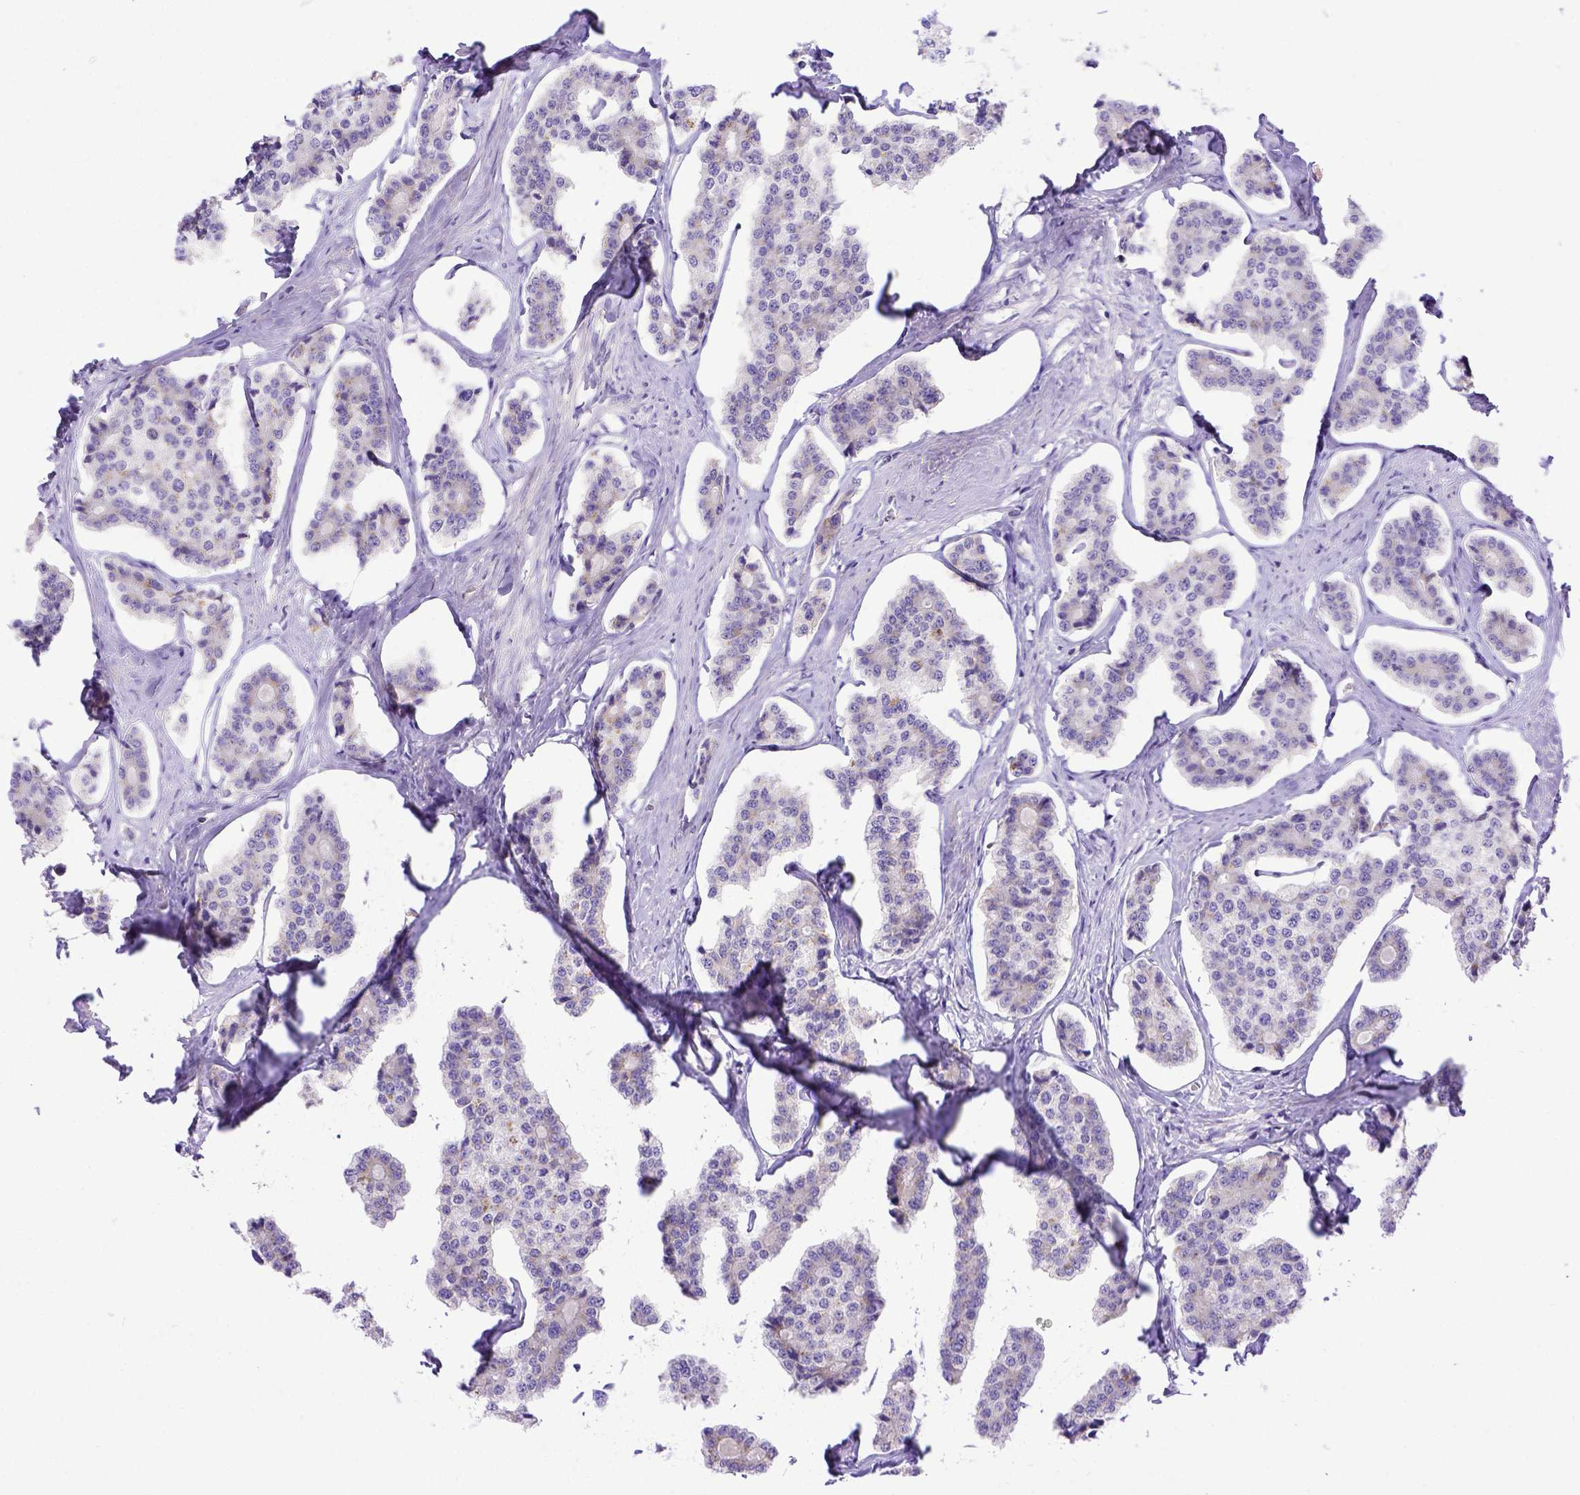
{"staining": {"intensity": "weak", "quantity": "<25%", "location": "cytoplasmic/membranous"}, "tissue": "carcinoid", "cell_type": "Tumor cells", "image_type": "cancer", "snomed": [{"axis": "morphology", "description": "Carcinoid, malignant, NOS"}, {"axis": "topography", "description": "Small intestine"}], "caption": "There is no significant expression in tumor cells of malignant carcinoid.", "gene": "CFAP300", "patient": {"sex": "female", "age": 65}}